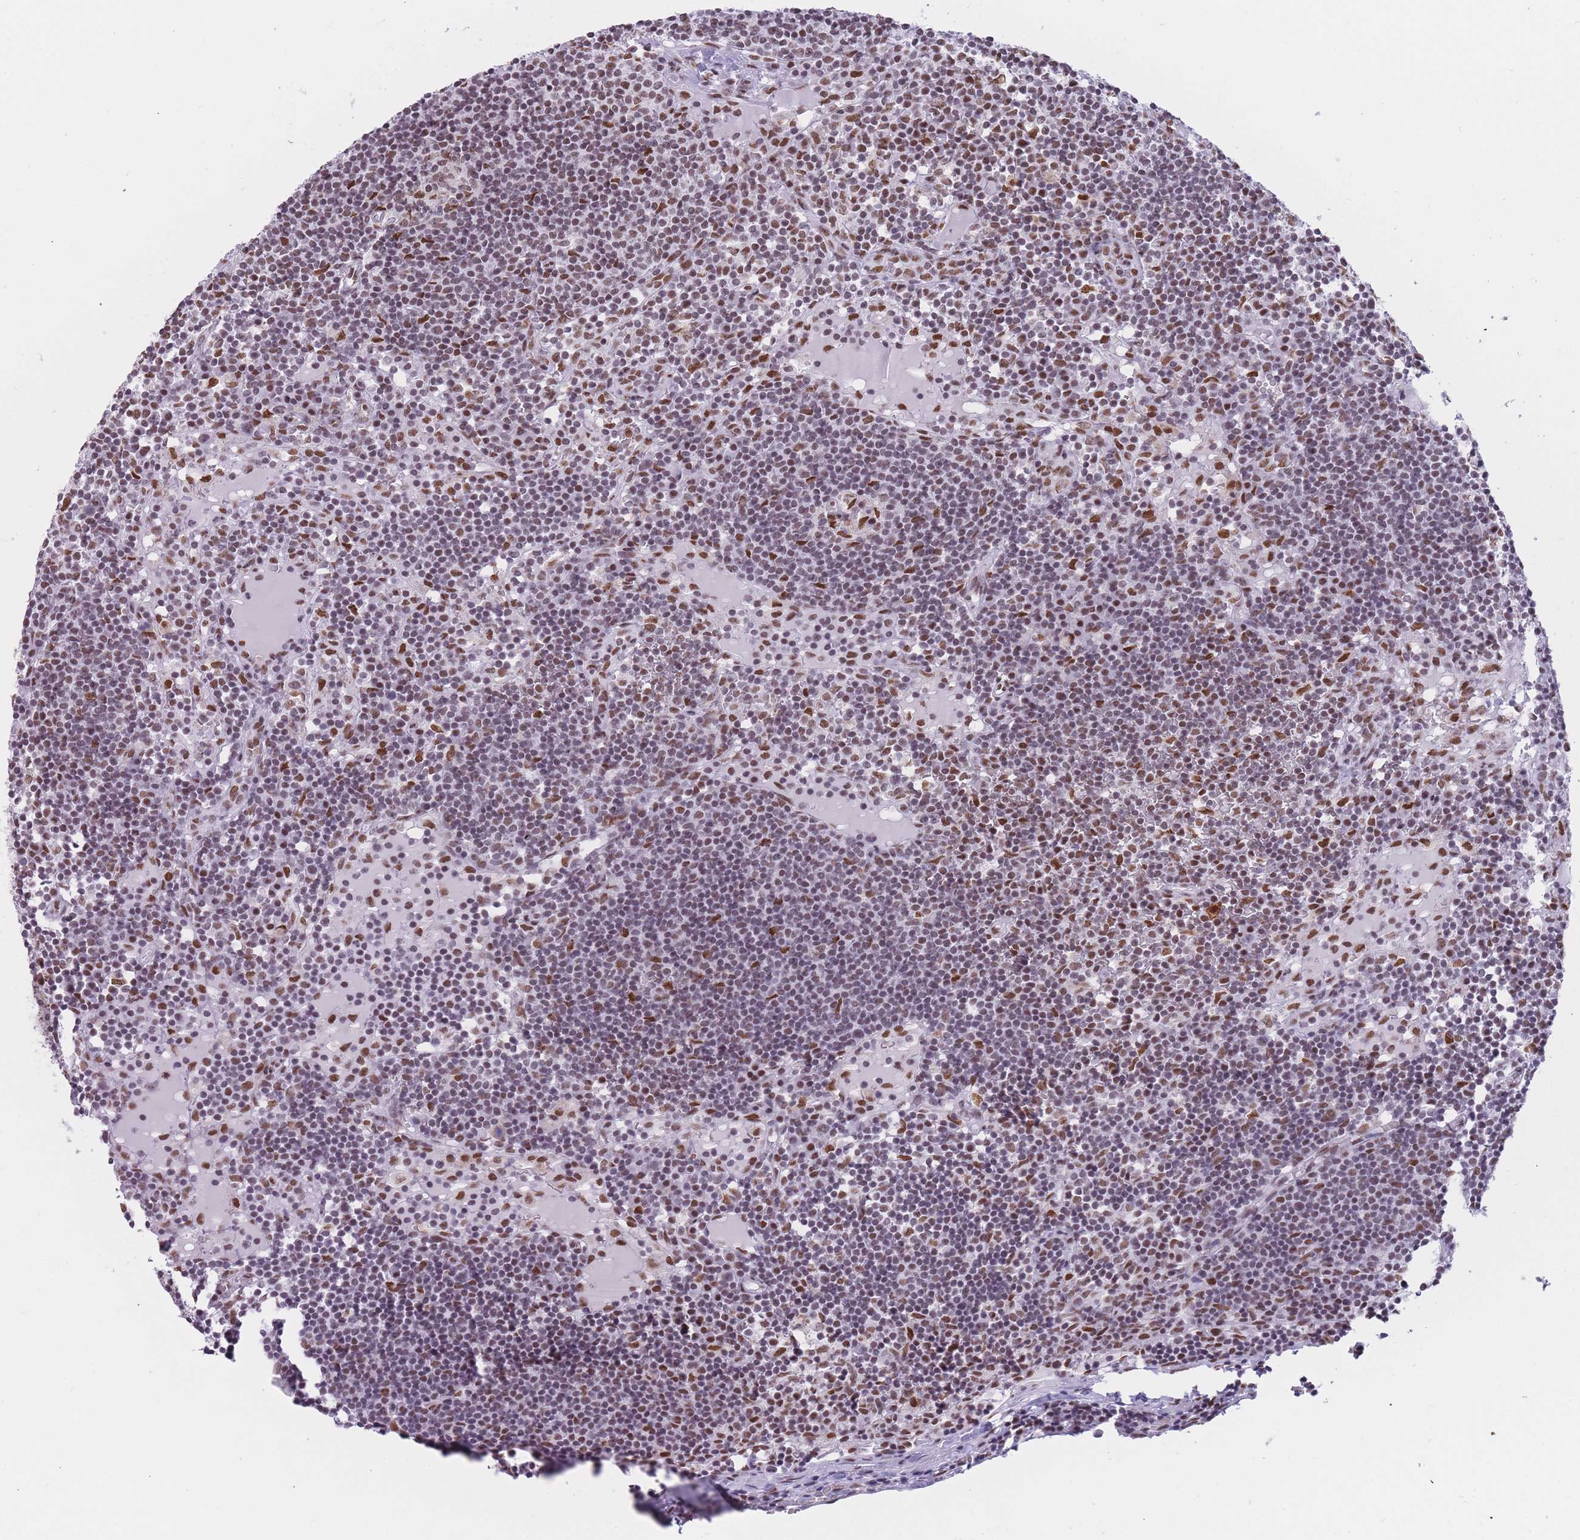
{"staining": {"intensity": "moderate", "quantity": "25%-75%", "location": "nuclear"}, "tissue": "lymph node", "cell_type": "Germinal center cells", "image_type": "normal", "snomed": [{"axis": "morphology", "description": "Normal tissue, NOS"}, {"axis": "topography", "description": "Lymph node"}], "caption": "IHC histopathology image of normal lymph node: lymph node stained using immunohistochemistry (IHC) reveals medium levels of moderate protein expression localized specifically in the nuclear of germinal center cells, appearing as a nuclear brown color.", "gene": "HNRNPUL1", "patient": {"sex": "male", "age": 53}}